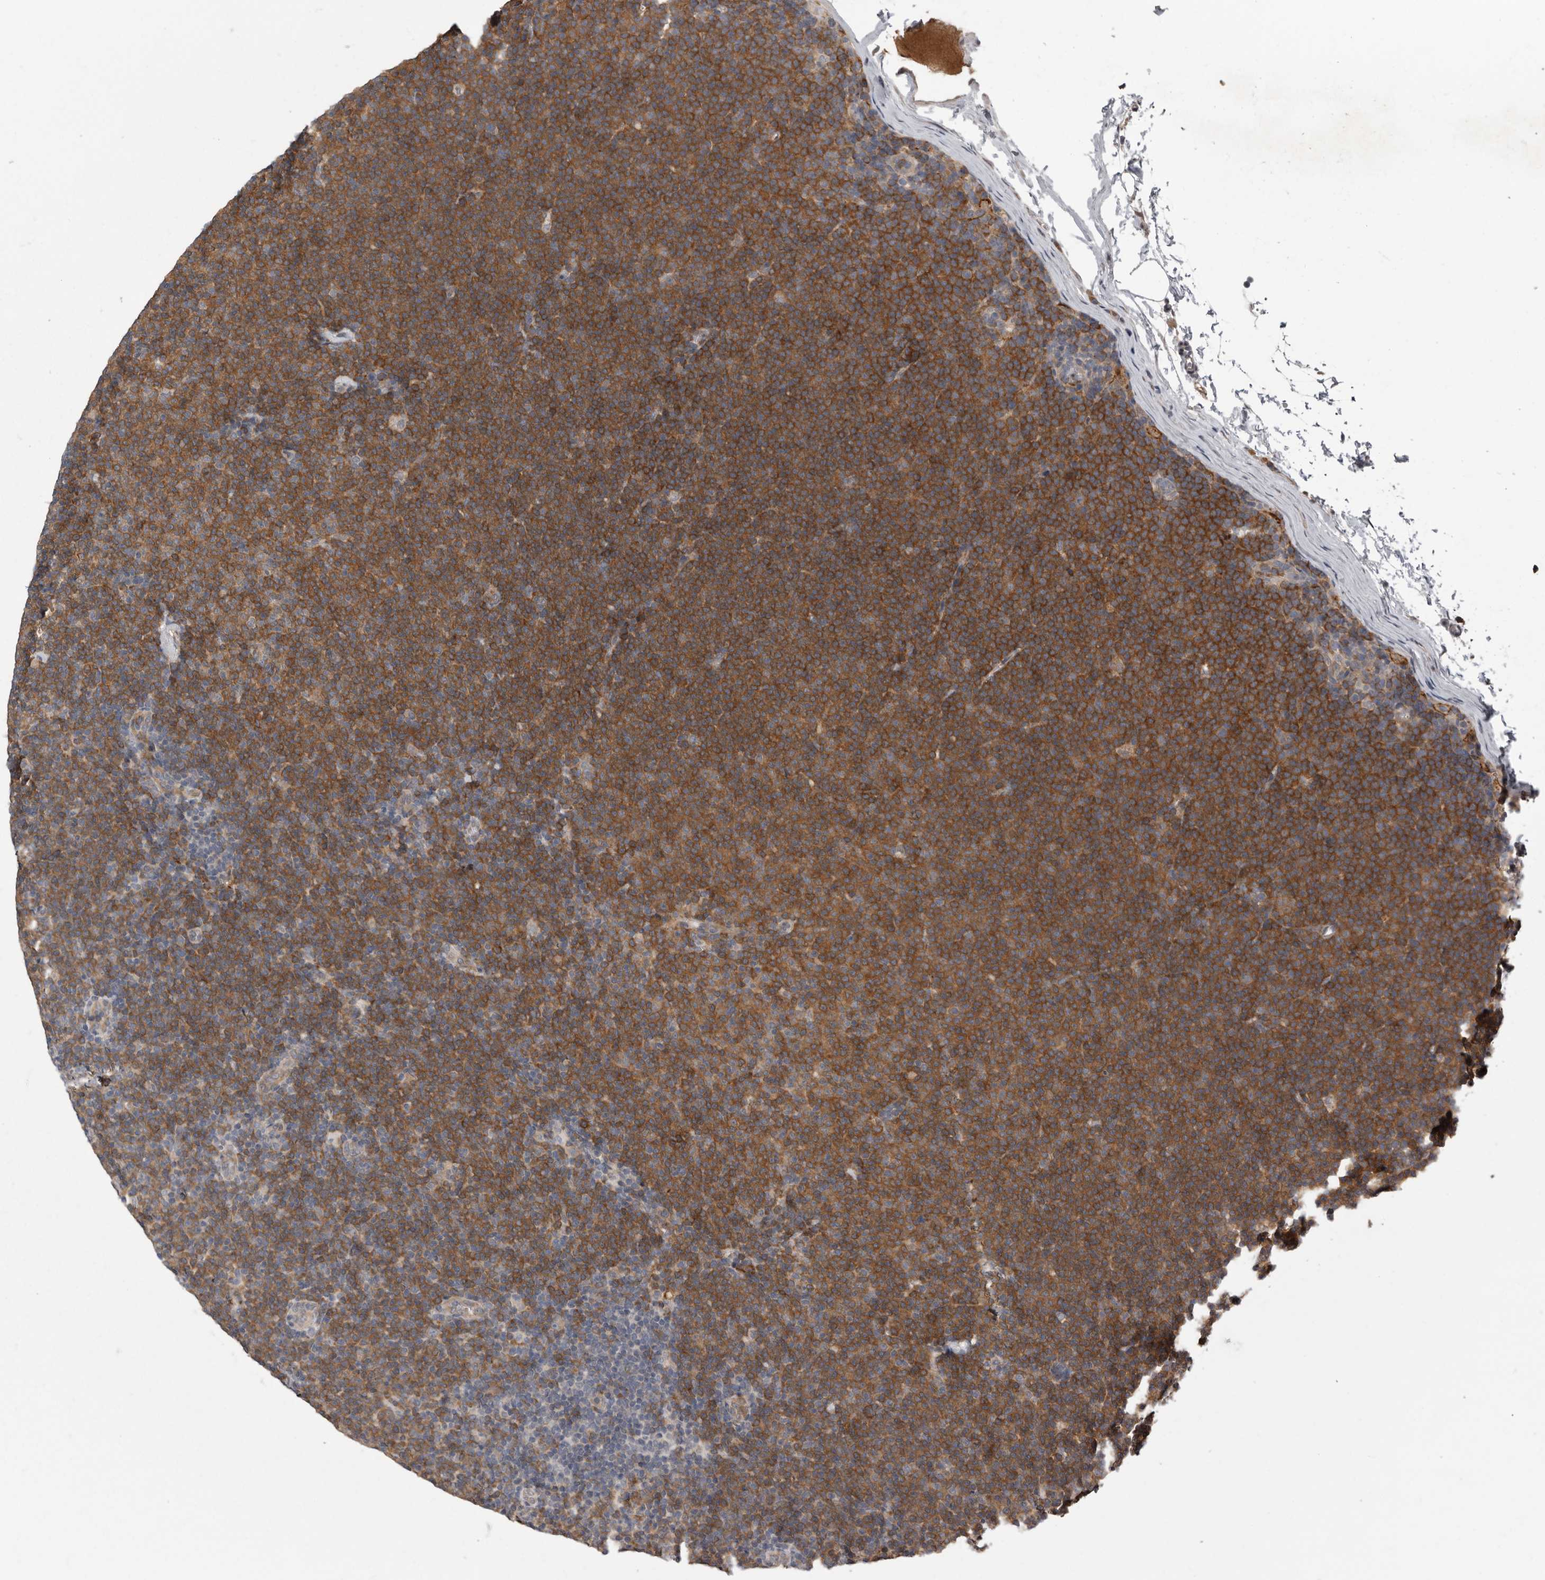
{"staining": {"intensity": "strong", "quantity": ">75%", "location": "cytoplasmic/membranous"}, "tissue": "lymphoma", "cell_type": "Tumor cells", "image_type": "cancer", "snomed": [{"axis": "morphology", "description": "Malignant lymphoma, non-Hodgkin's type, Low grade"}, {"axis": "topography", "description": "Lymph node"}], "caption": "This is a photomicrograph of immunohistochemistry staining of low-grade malignant lymphoma, non-Hodgkin's type, which shows strong expression in the cytoplasmic/membranous of tumor cells.", "gene": "RALGPS2", "patient": {"sex": "female", "age": 53}}